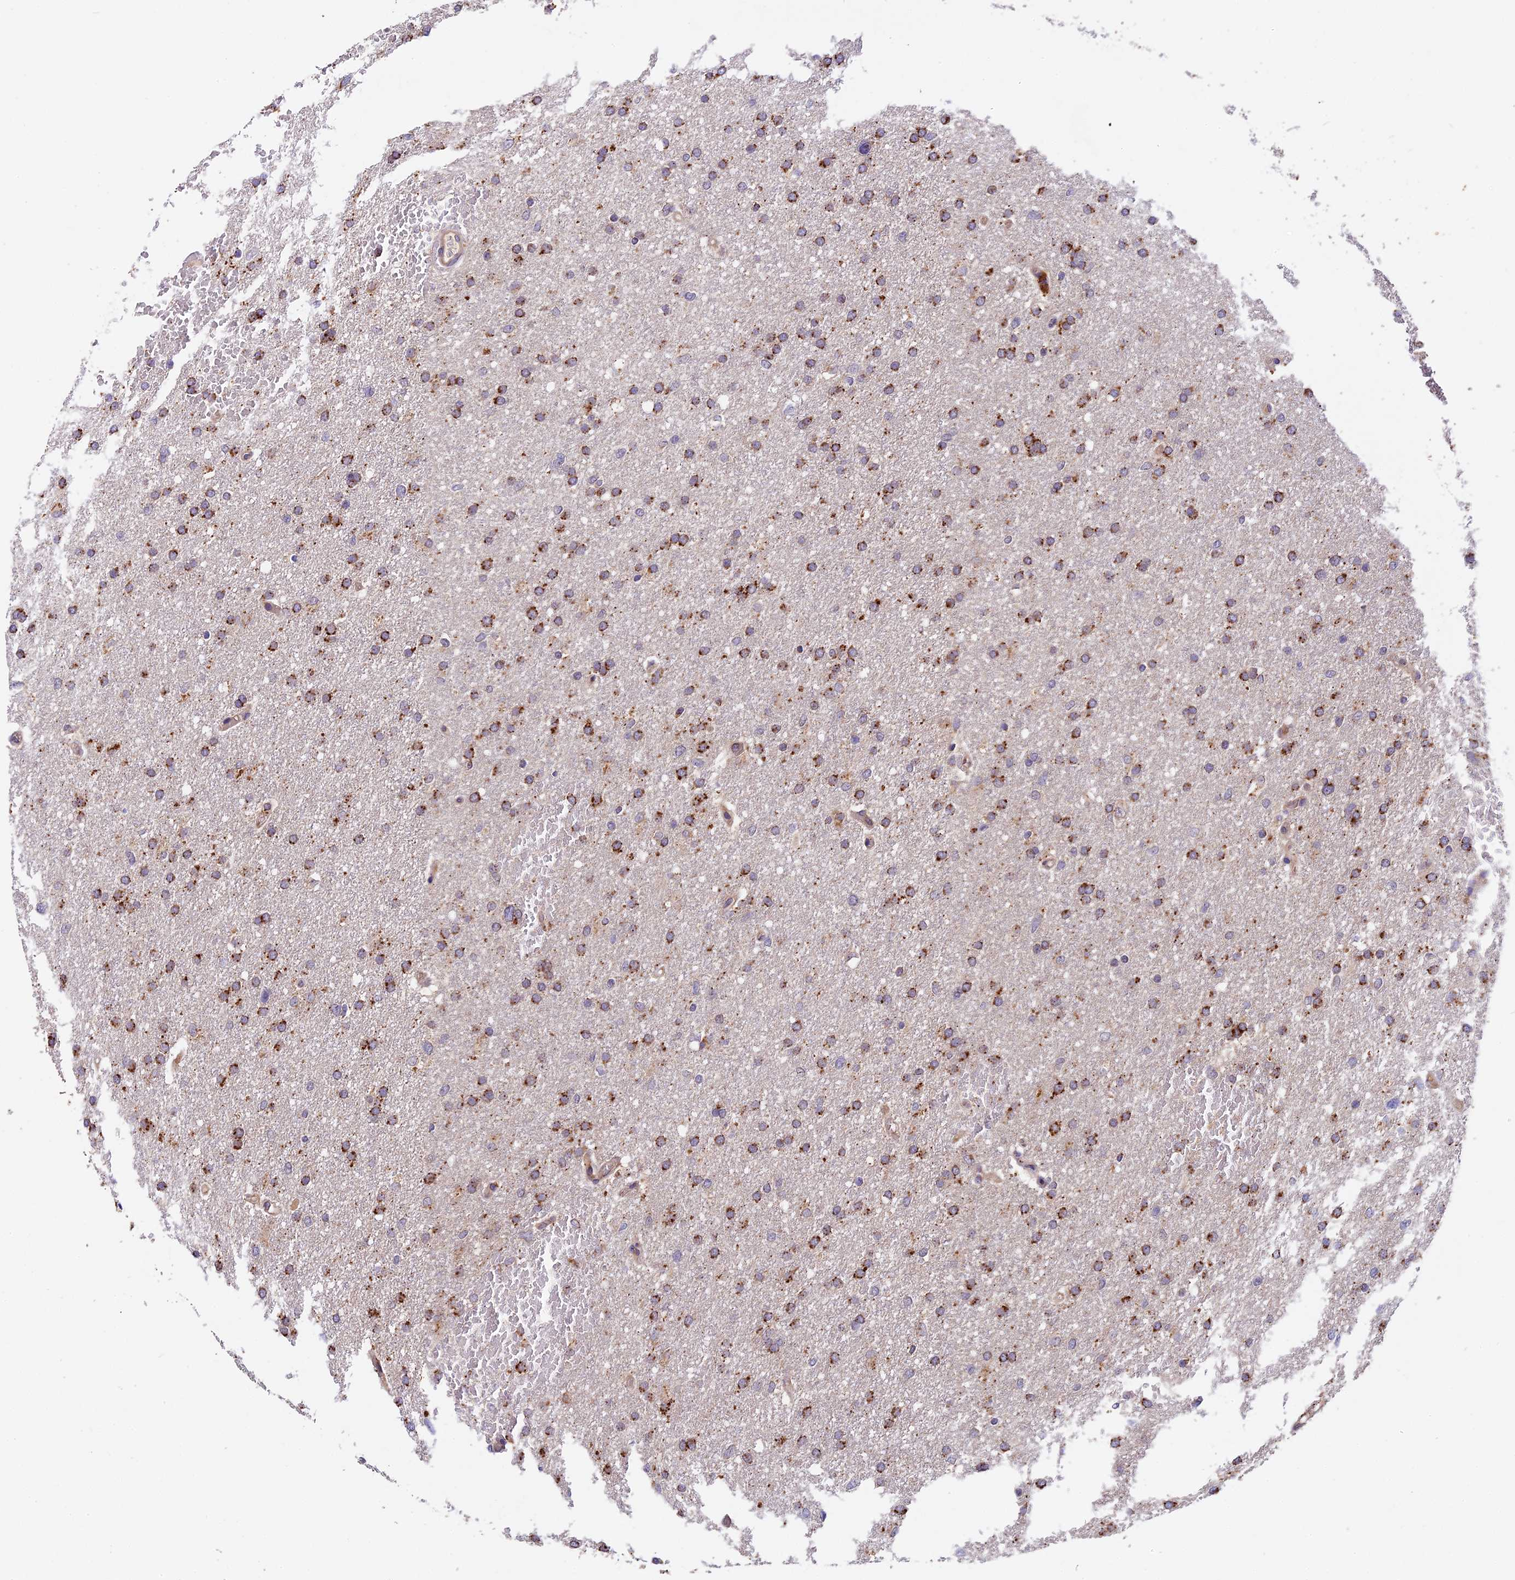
{"staining": {"intensity": "strong", "quantity": ">75%", "location": "cytoplasmic/membranous"}, "tissue": "glioma", "cell_type": "Tumor cells", "image_type": "cancer", "snomed": [{"axis": "morphology", "description": "Glioma, malignant, High grade"}, {"axis": "topography", "description": "Cerebral cortex"}], "caption": "Protein expression analysis of human malignant glioma (high-grade) reveals strong cytoplasmic/membranous expression in approximately >75% of tumor cells.", "gene": "COPE", "patient": {"sex": "female", "age": 36}}